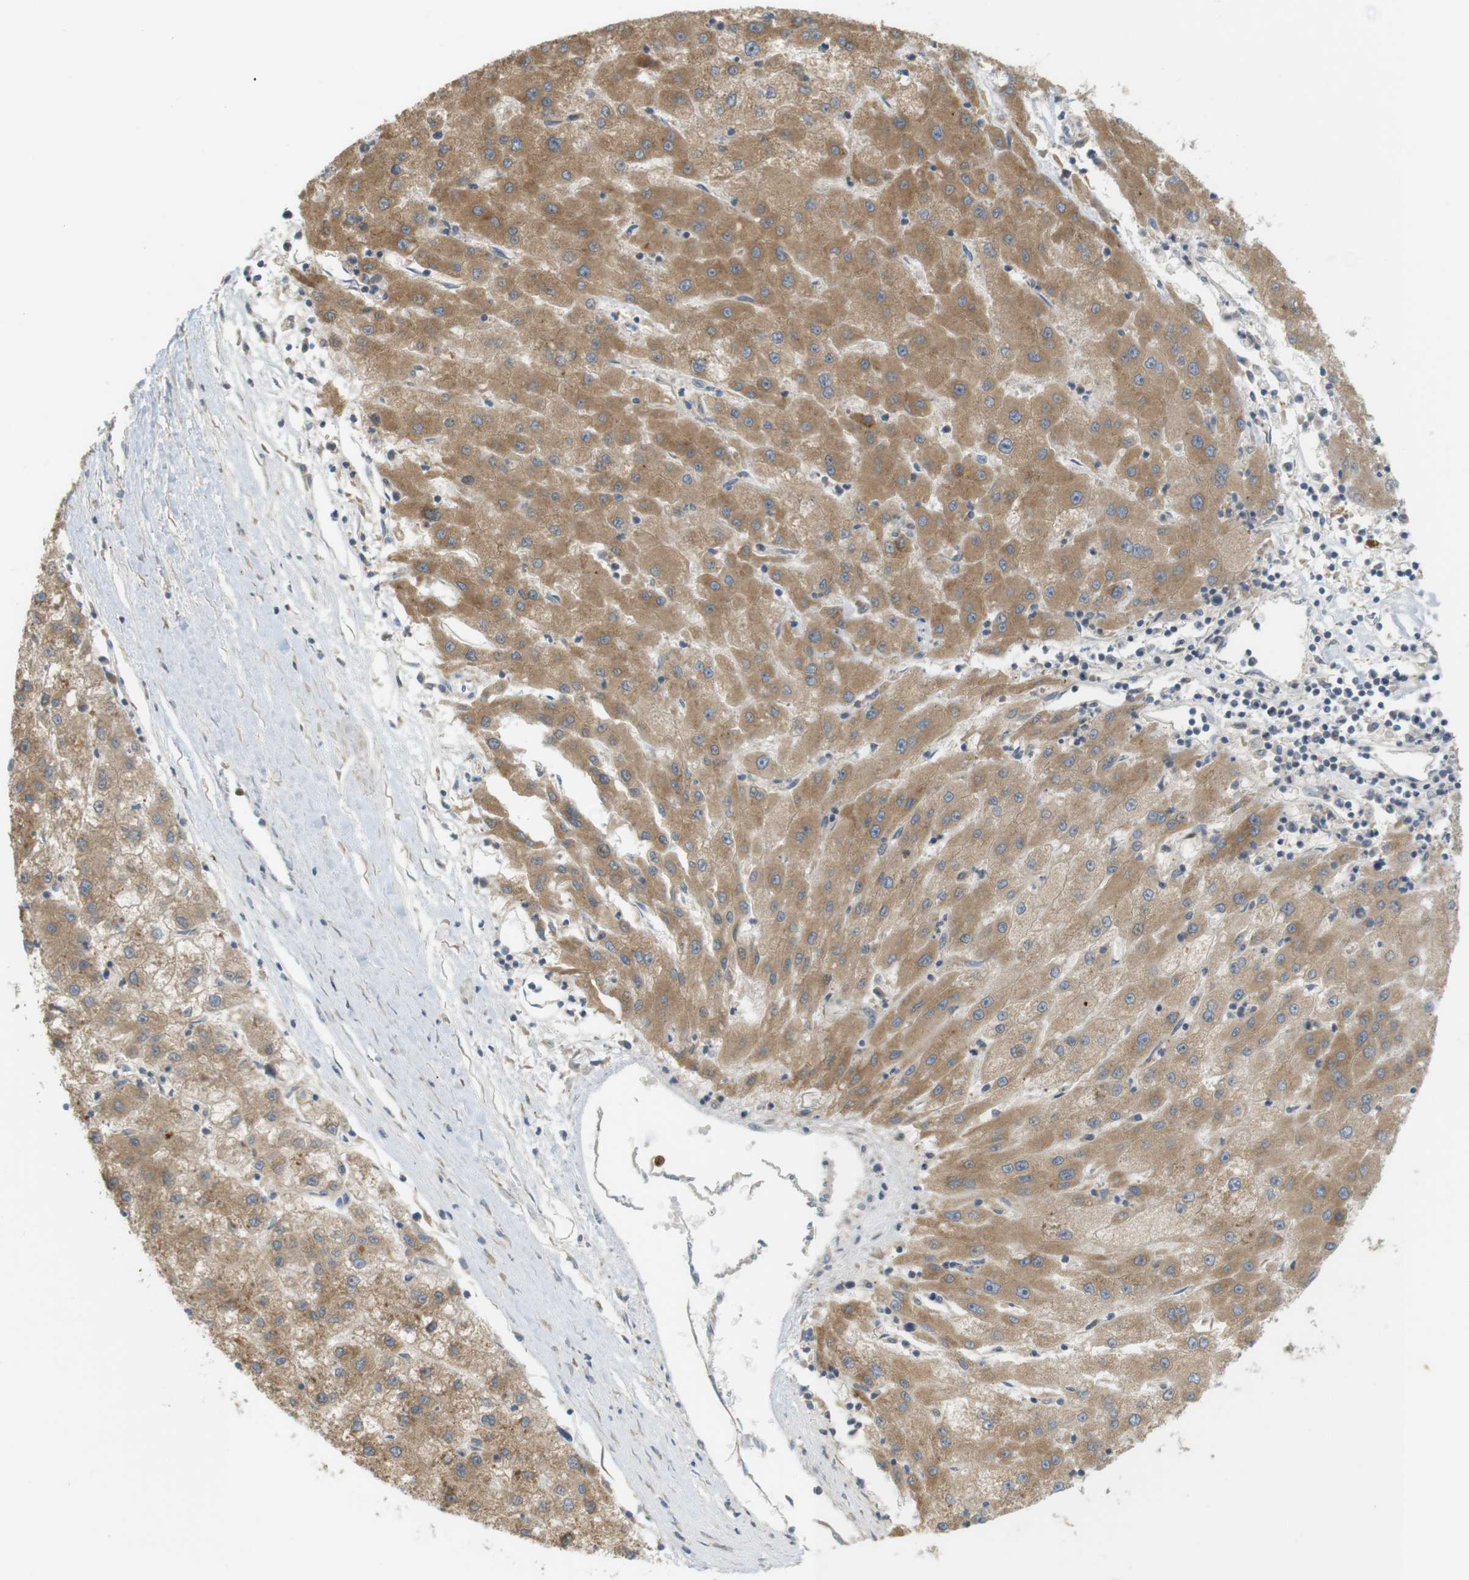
{"staining": {"intensity": "moderate", "quantity": ">75%", "location": "cytoplasmic/membranous"}, "tissue": "liver cancer", "cell_type": "Tumor cells", "image_type": "cancer", "snomed": [{"axis": "morphology", "description": "Carcinoma, Hepatocellular, NOS"}, {"axis": "topography", "description": "Liver"}], "caption": "Protein expression analysis of liver cancer displays moderate cytoplasmic/membranous positivity in approximately >75% of tumor cells.", "gene": "CLRN3", "patient": {"sex": "male", "age": 72}}